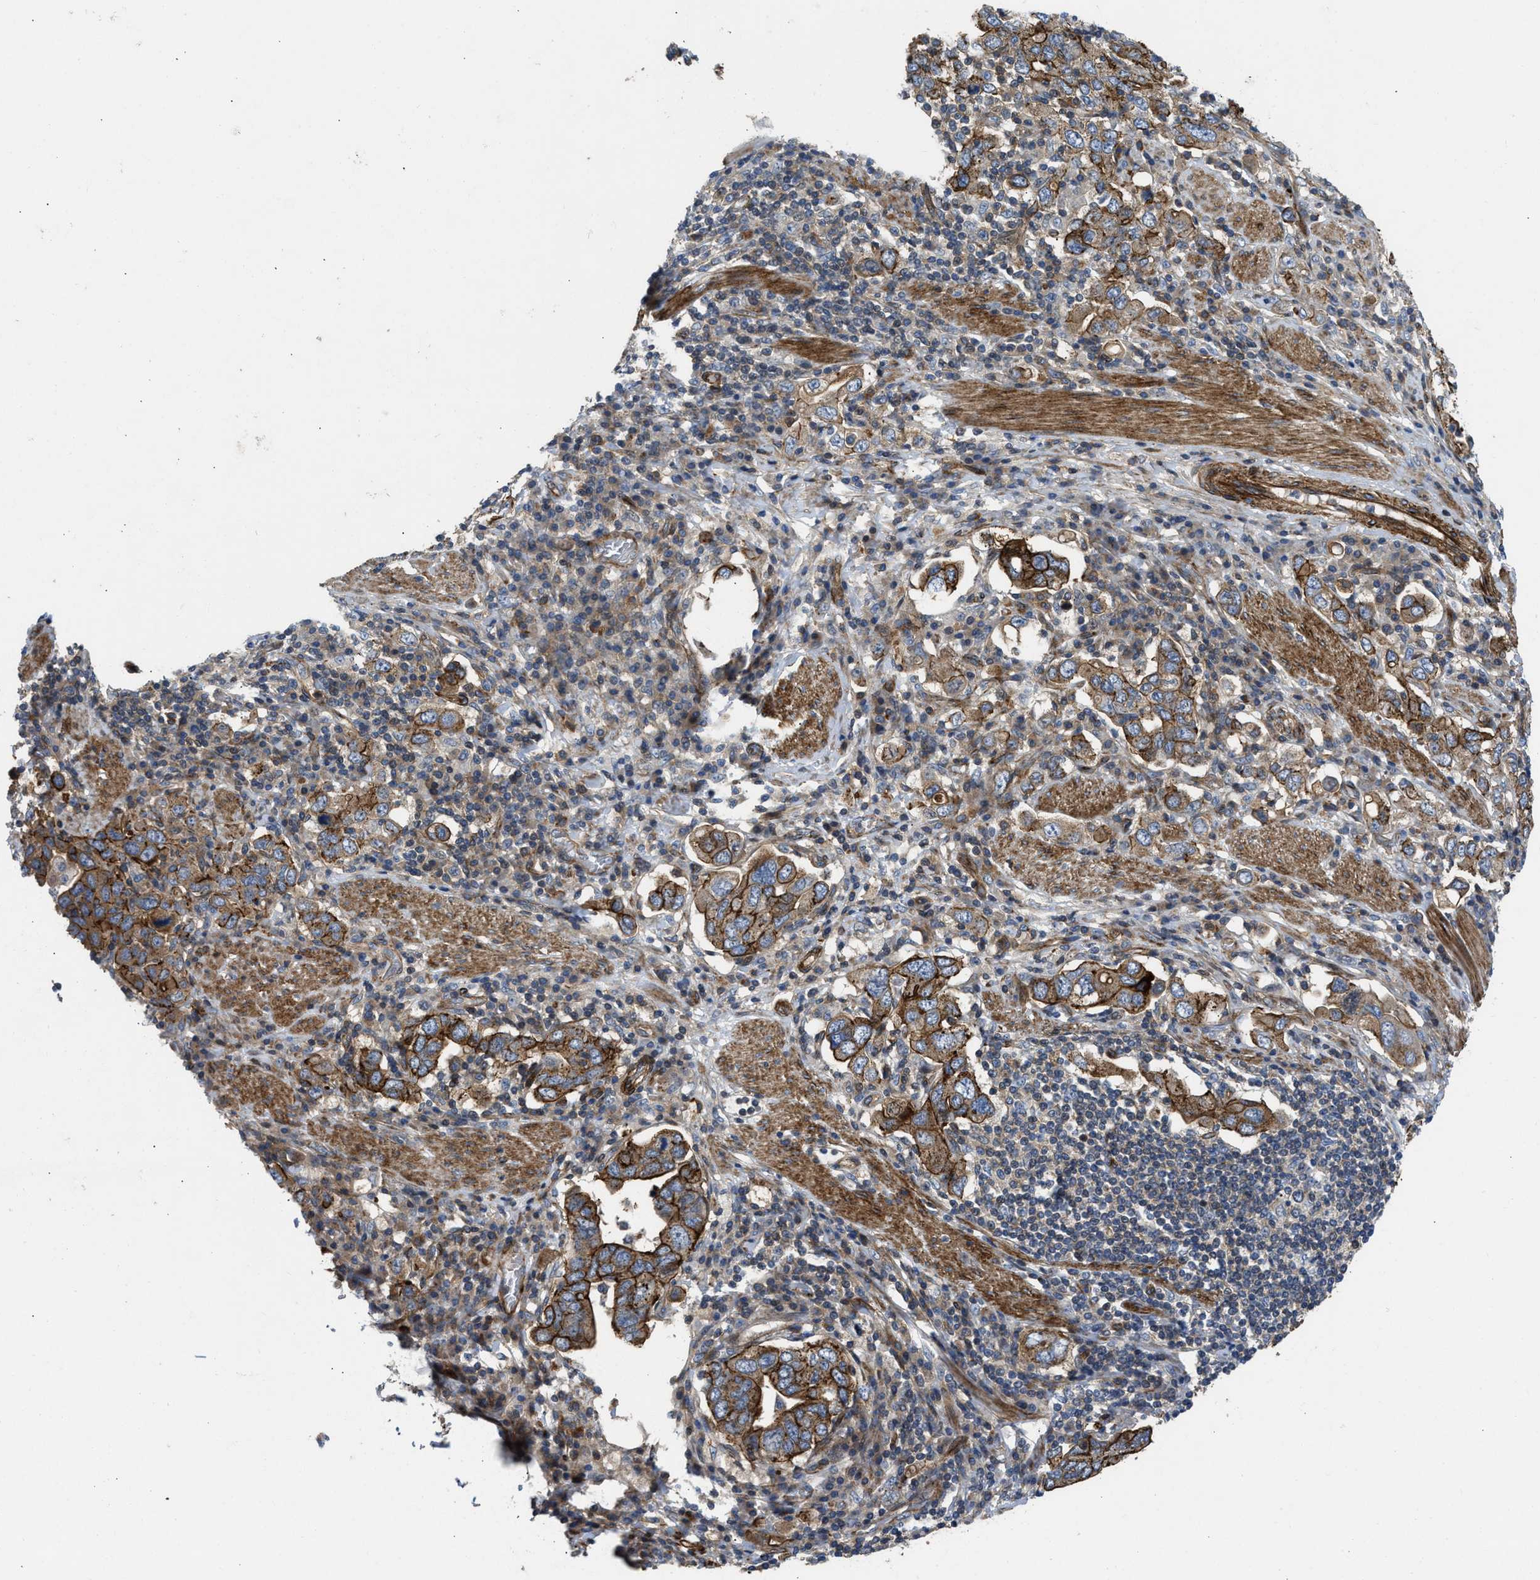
{"staining": {"intensity": "strong", "quantity": ">75%", "location": "cytoplasmic/membranous"}, "tissue": "stomach cancer", "cell_type": "Tumor cells", "image_type": "cancer", "snomed": [{"axis": "morphology", "description": "Adenocarcinoma, NOS"}, {"axis": "topography", "description": "Stomach, upper"}], "caption": "A high amount of strong cytoplasmic/membranous expression is identified in about >75% of tumor cells in stomach cancer (adenocarcinoma) tissue.", "gene": "NYNRIN", "patient": {"sex": "male", "age": 62}}